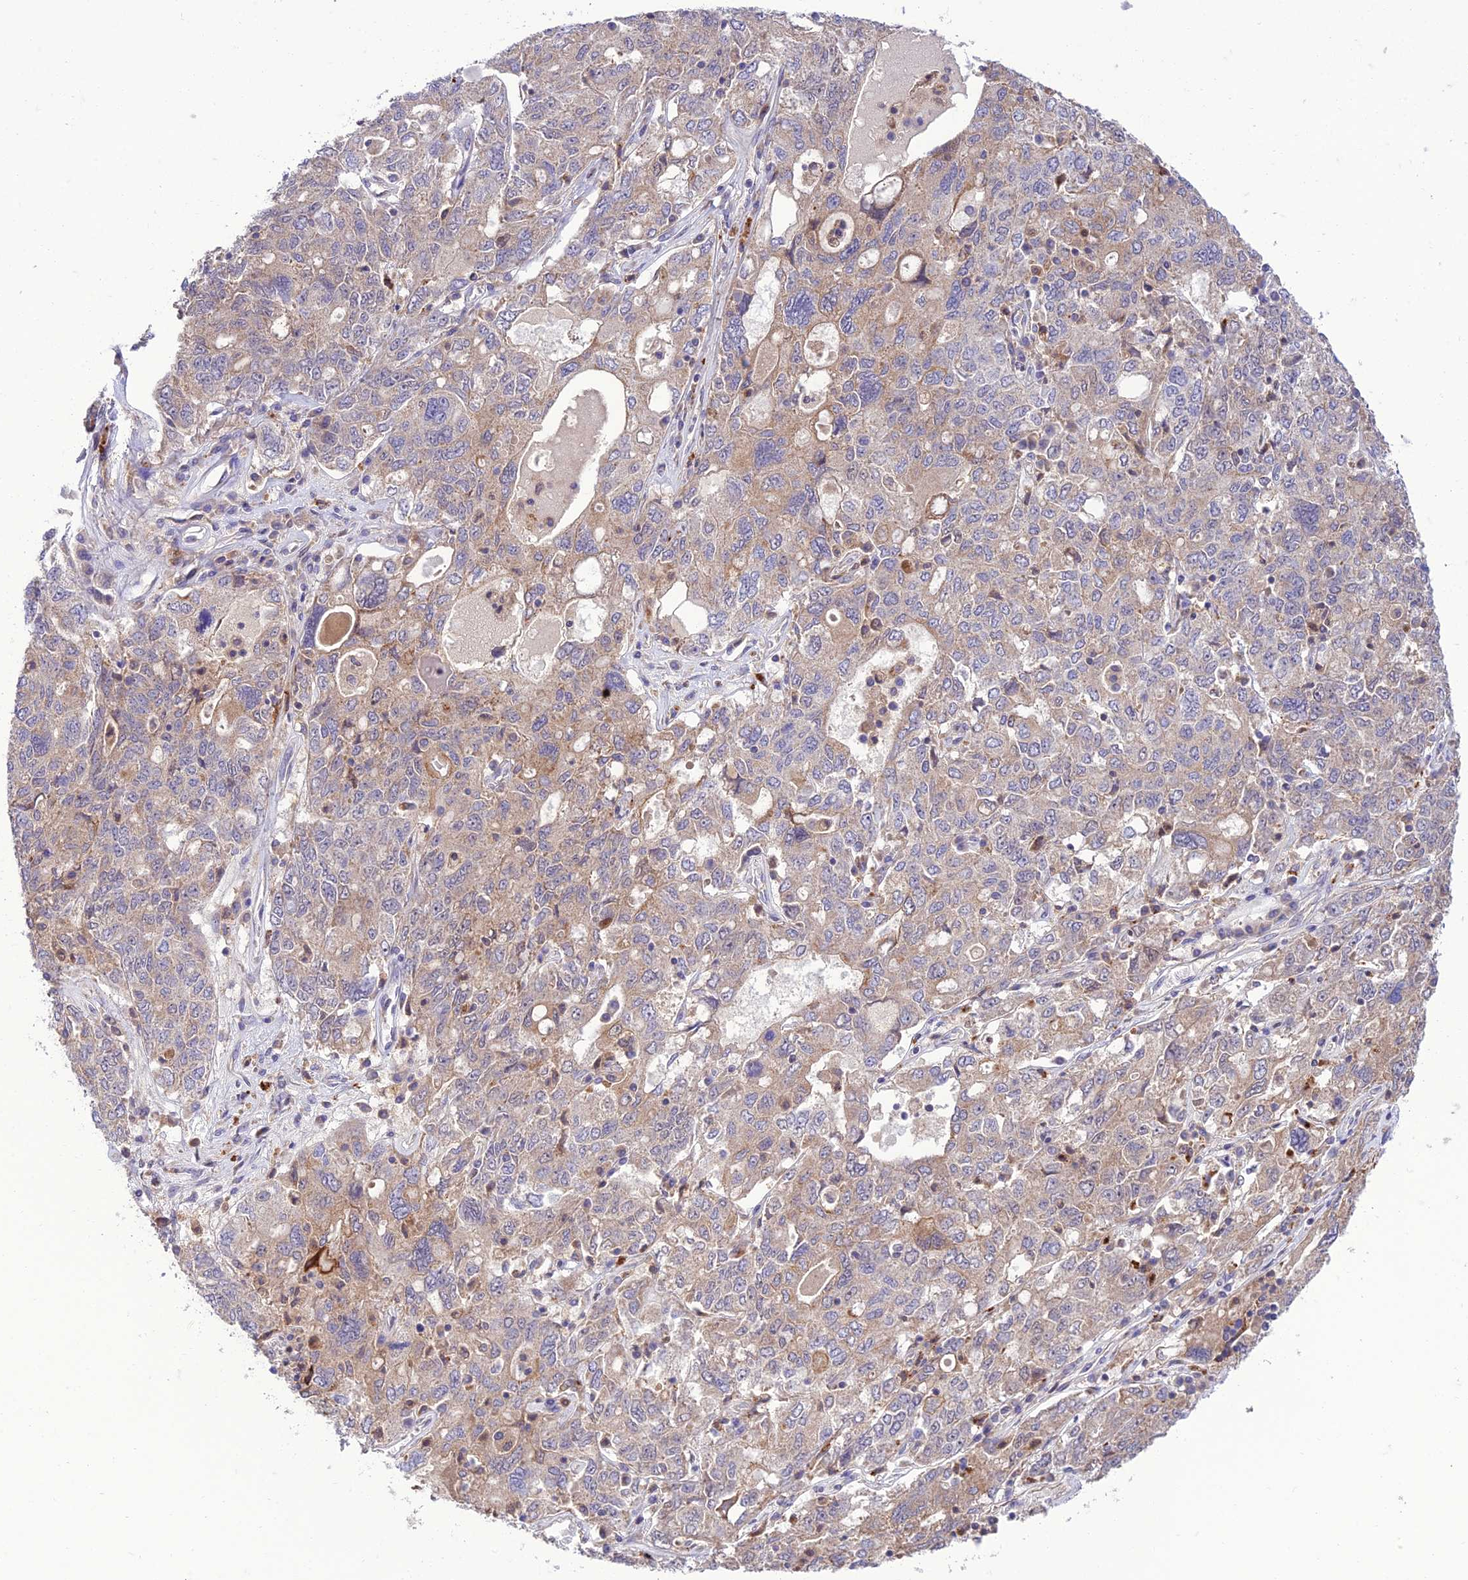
{"staining": {"intensity": "weak", "quantity": "25%-75%", "location": "cytoplasmic/membranous"}, "tissue": "ovarian cancer", "cell_type": "Tumor cells", "image_type": "cancer", "snomed": [{"axis": "morphology", "description": "Carcinoma, endometroid"}, {"axis": "topography", "description": "Ovary"}], "caption": "Immunohistochemistry (IHC) image of neoplastic tissue: ovarian cancer (endometroid carcinoma) stained using immunohistochemistry shows low levels of weak protein expression localized specifically in the cytoplasmic/membranous of tumor cells, appearing as a cytoplasmic/membranous brown color.", "gene": "IRAK3", "patient": {"sex": "female", "age": 62}}